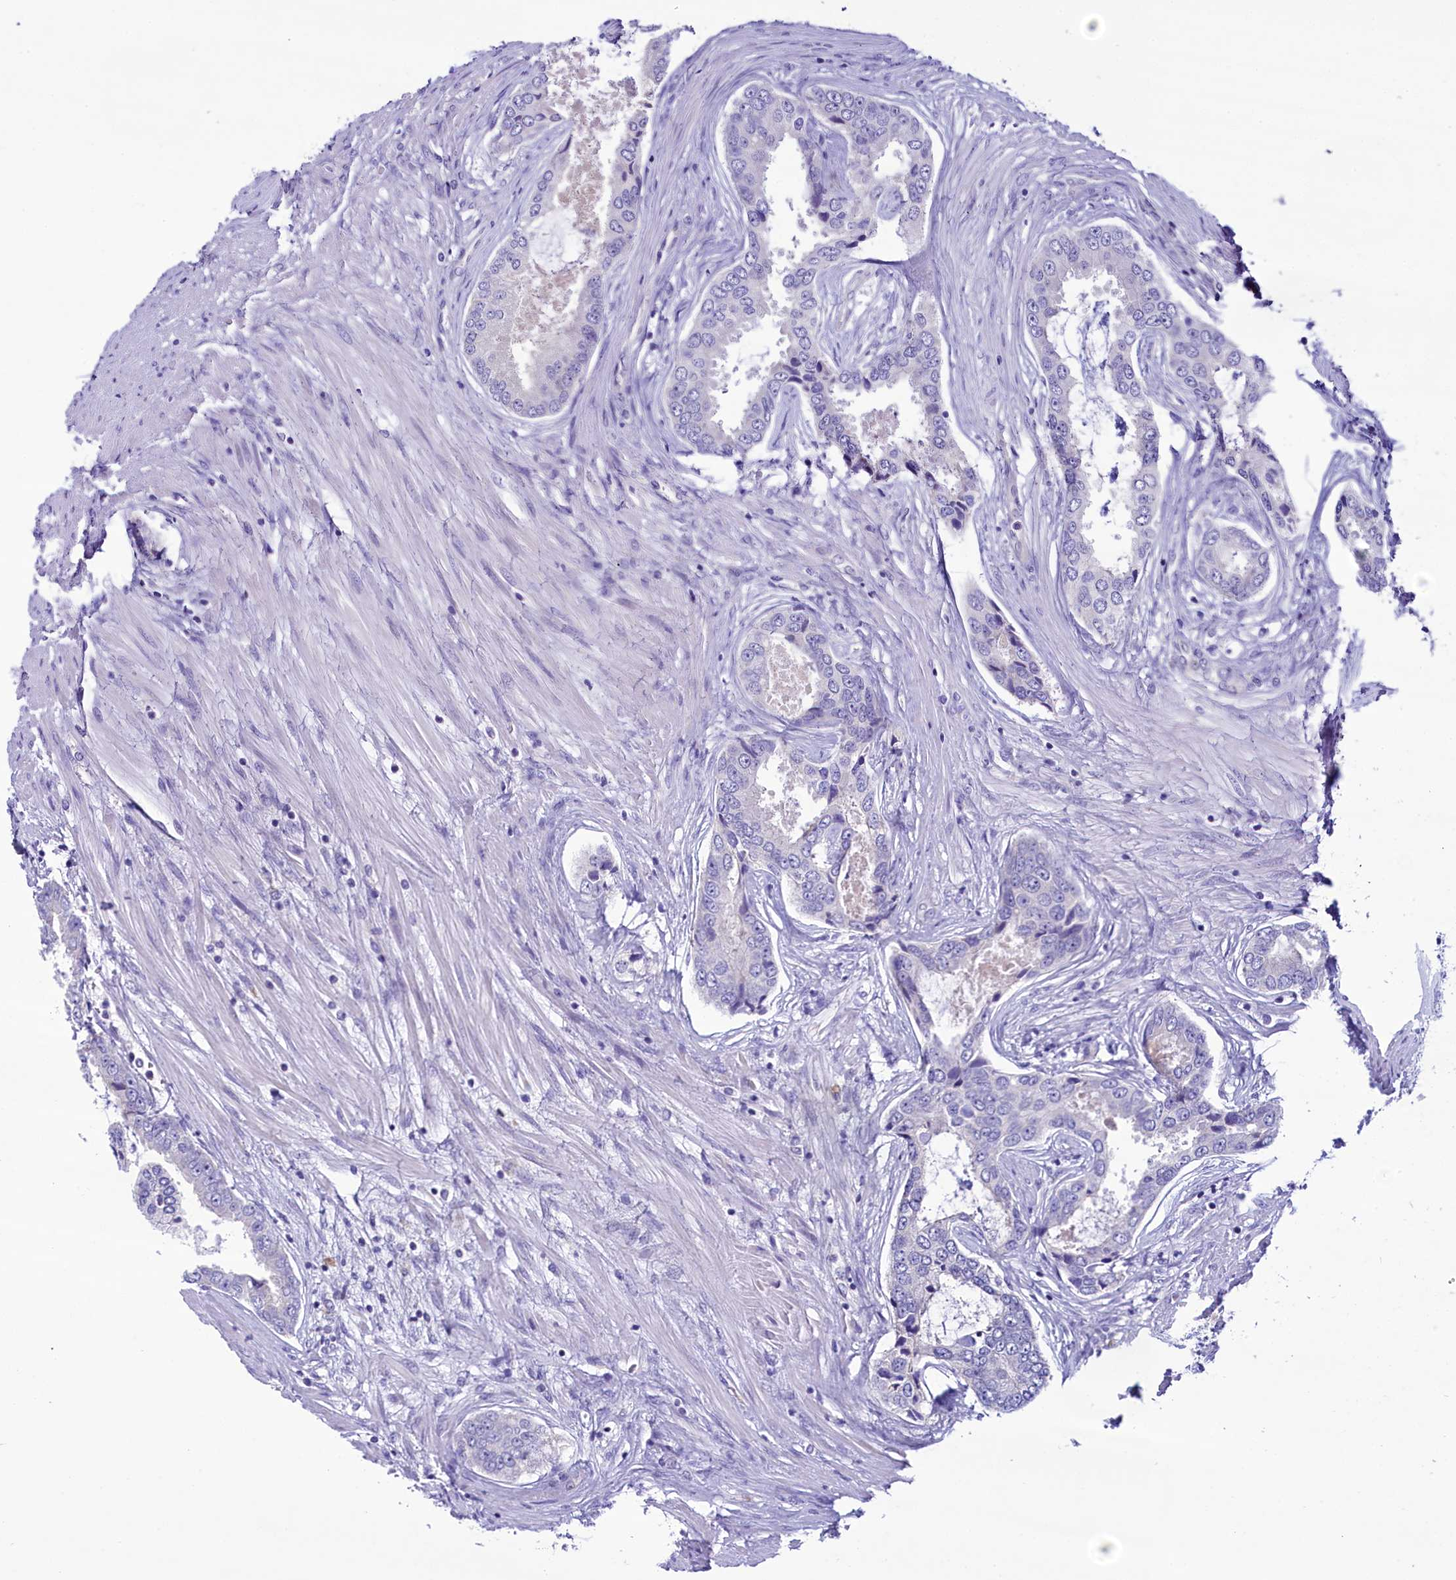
{"staining": {"intensity": "negative", "quantity": "none", "location": "none"}, "tissue": "prostate cancer", "cell_type": "Tumor cells", "image_type": "cancer", "snomed": [{"axis": "morphology", "description": "Adenocarcinoma, Low grade"}, {"axis": "topography", "description": "Prostate"}], "caption": "Prostate cancer stained for a protein using IHC displays no expression tumor cells.", "gene": "KRBOX5", "patient": {"sex": "male", "age": 68}}